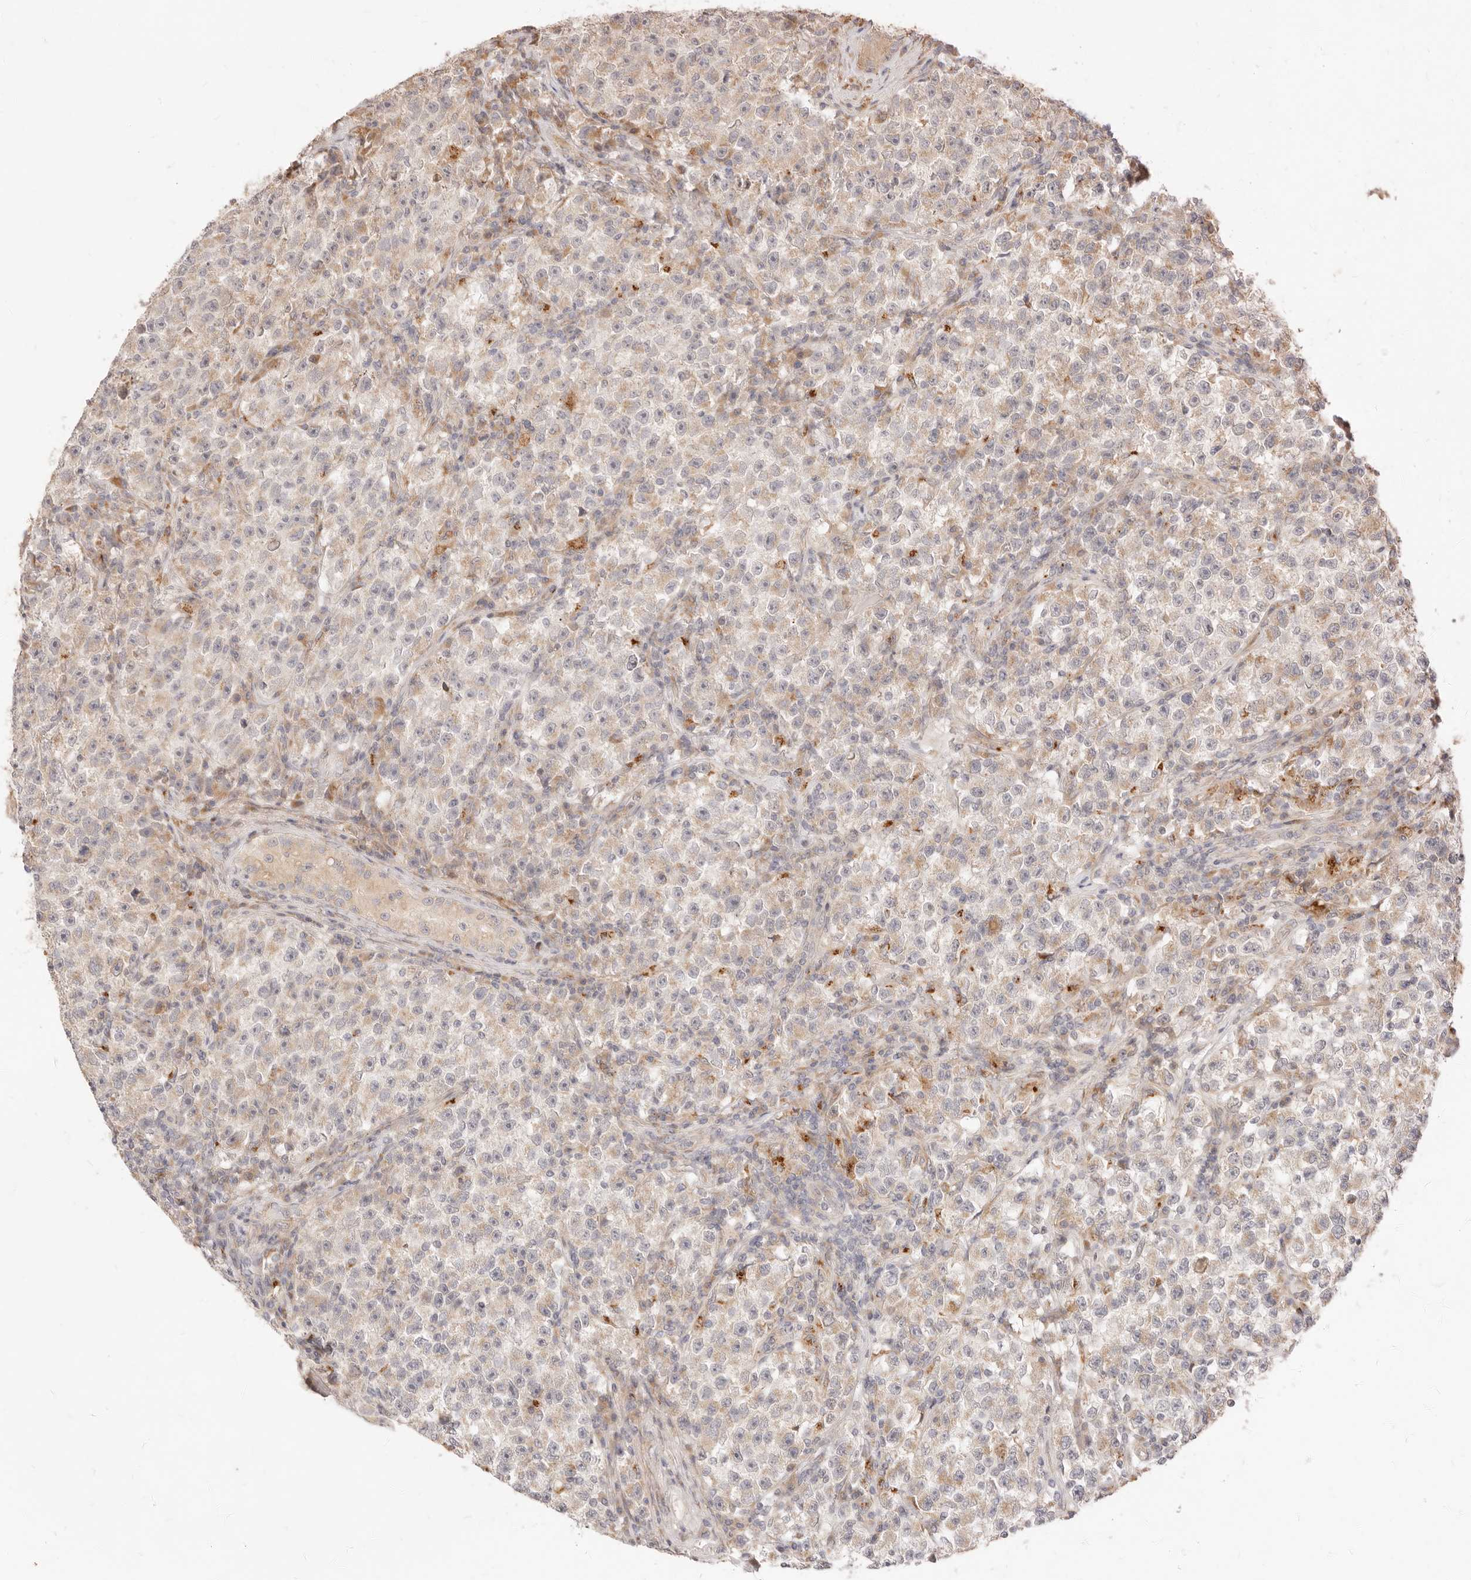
{"staining": {"intensity": "weak", "quantity": "<25%", "location": "cytoplasmic/membranous"}, "tissue": "testis cancer", "cell_type": "Tumor cells", "image_type": "cancer", "snomed": [{"axis": "morphology", "description": "Seminoma, NOS"}, {"axis": "topography", "description": "Testis"}], "caption": "Immunohistochemistry (IHC) micrograph of neoplastic tissue: human seminoma (testis) stained with DAB reveals no significant protein staining in tumor cells.", "gene": "UBXN10", "patient": {"sex": "male", "age": 22}}